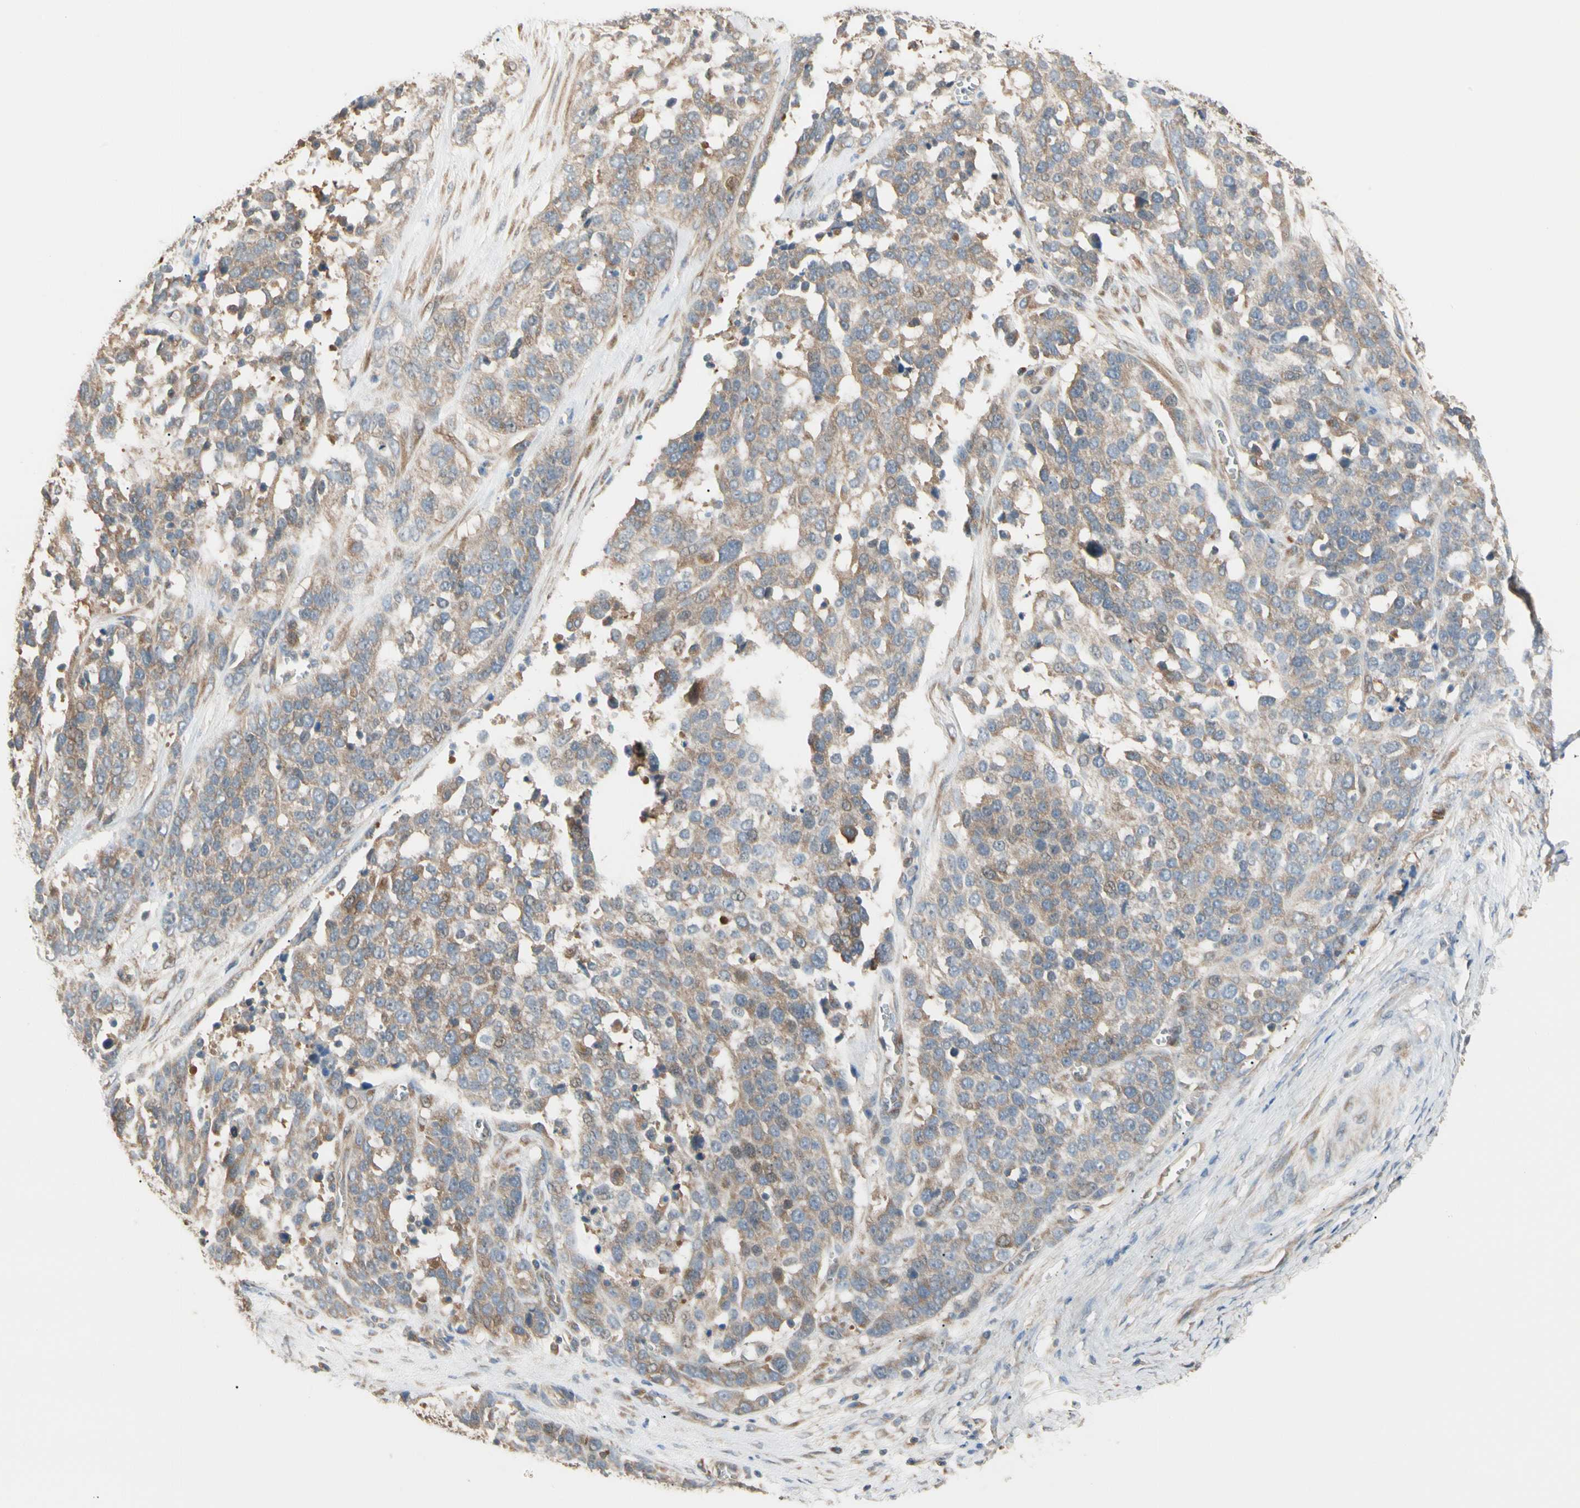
{"staining": {"intensity": "moderate", "quantity": ">75%", "location": "cytoplasmic/membranous"}, "tissue": "ovarian cancer", "cell_type": "Tumor cells", "image_type": "cancer", "snomed": [{"axis": "morphology", "description": "Cystadenocarcinoma, serous, NOS"}, {"axis": "topography", "description": "Ovary"}], "caption": "The immunohistochemical stain labels moderate cytoplasmic/membranous expression in tumor cells of ovarian cancer tissue. (IHC, brightfield microscopy, high magnification).", "gene": "IRAG1", "patient": {"sex": "female", "age": 44}}